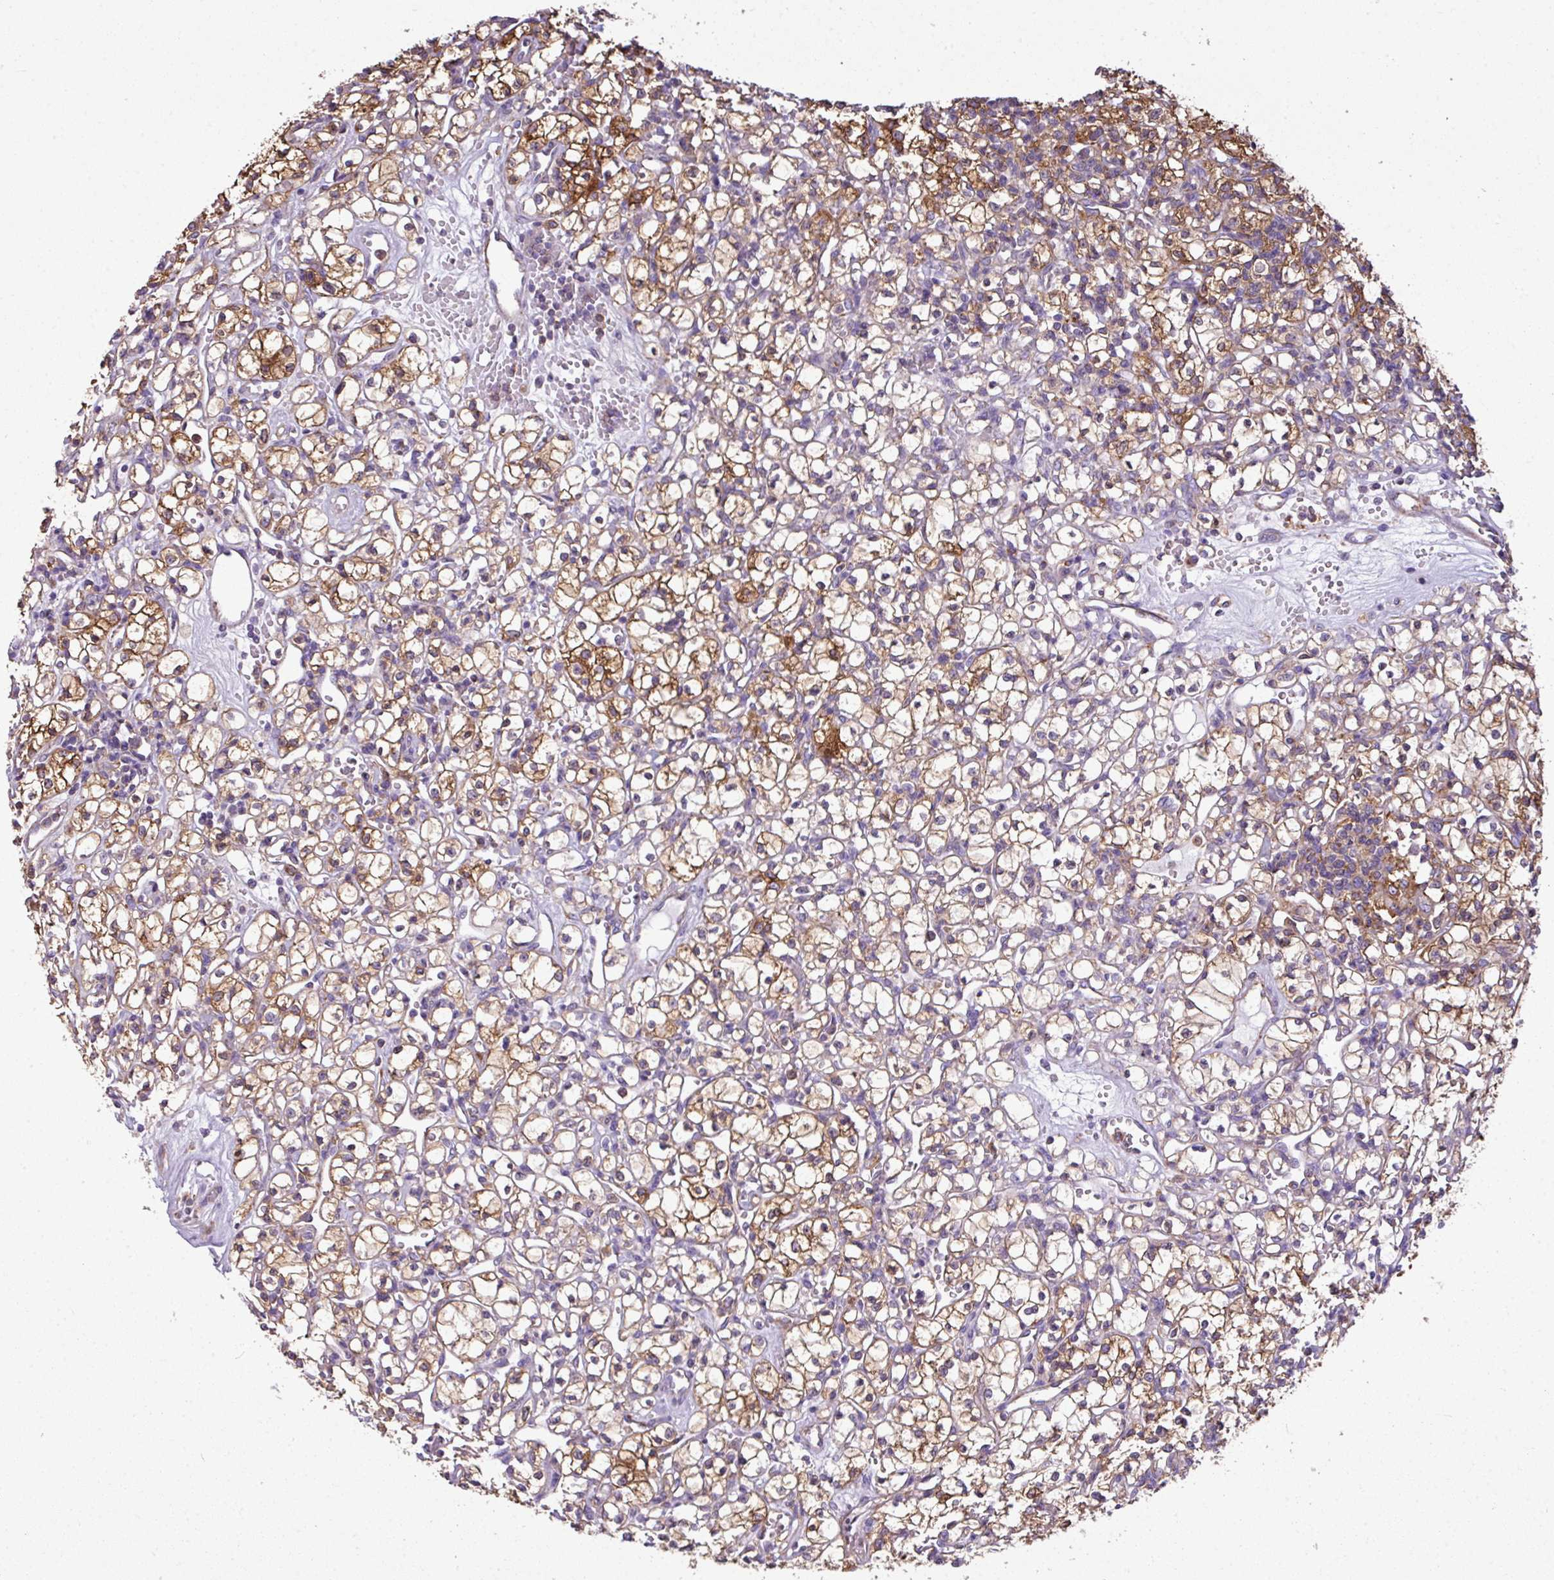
{"staining": {"intensity": "moderate", "quantity": "25%-75%", "location": "cytoplasmic/membranous"}, "tissue": "renal cancer", "cell_type": "Tumor cells", "image_type": "cancer", "snomed": [{"axis": "morphology", "description": "Adenocarcinoma, NOS"}, {"axis": "topography", "description": "Kidney"}], "caption": "A medium amount of moderate cytoplasmic/membranous positivity is seen in about 25%-75% of tumor cells in renal adenocarcinoma tissue.", "gene": "XNDC1N", "patient": {"sex": "female", "age": 59}}